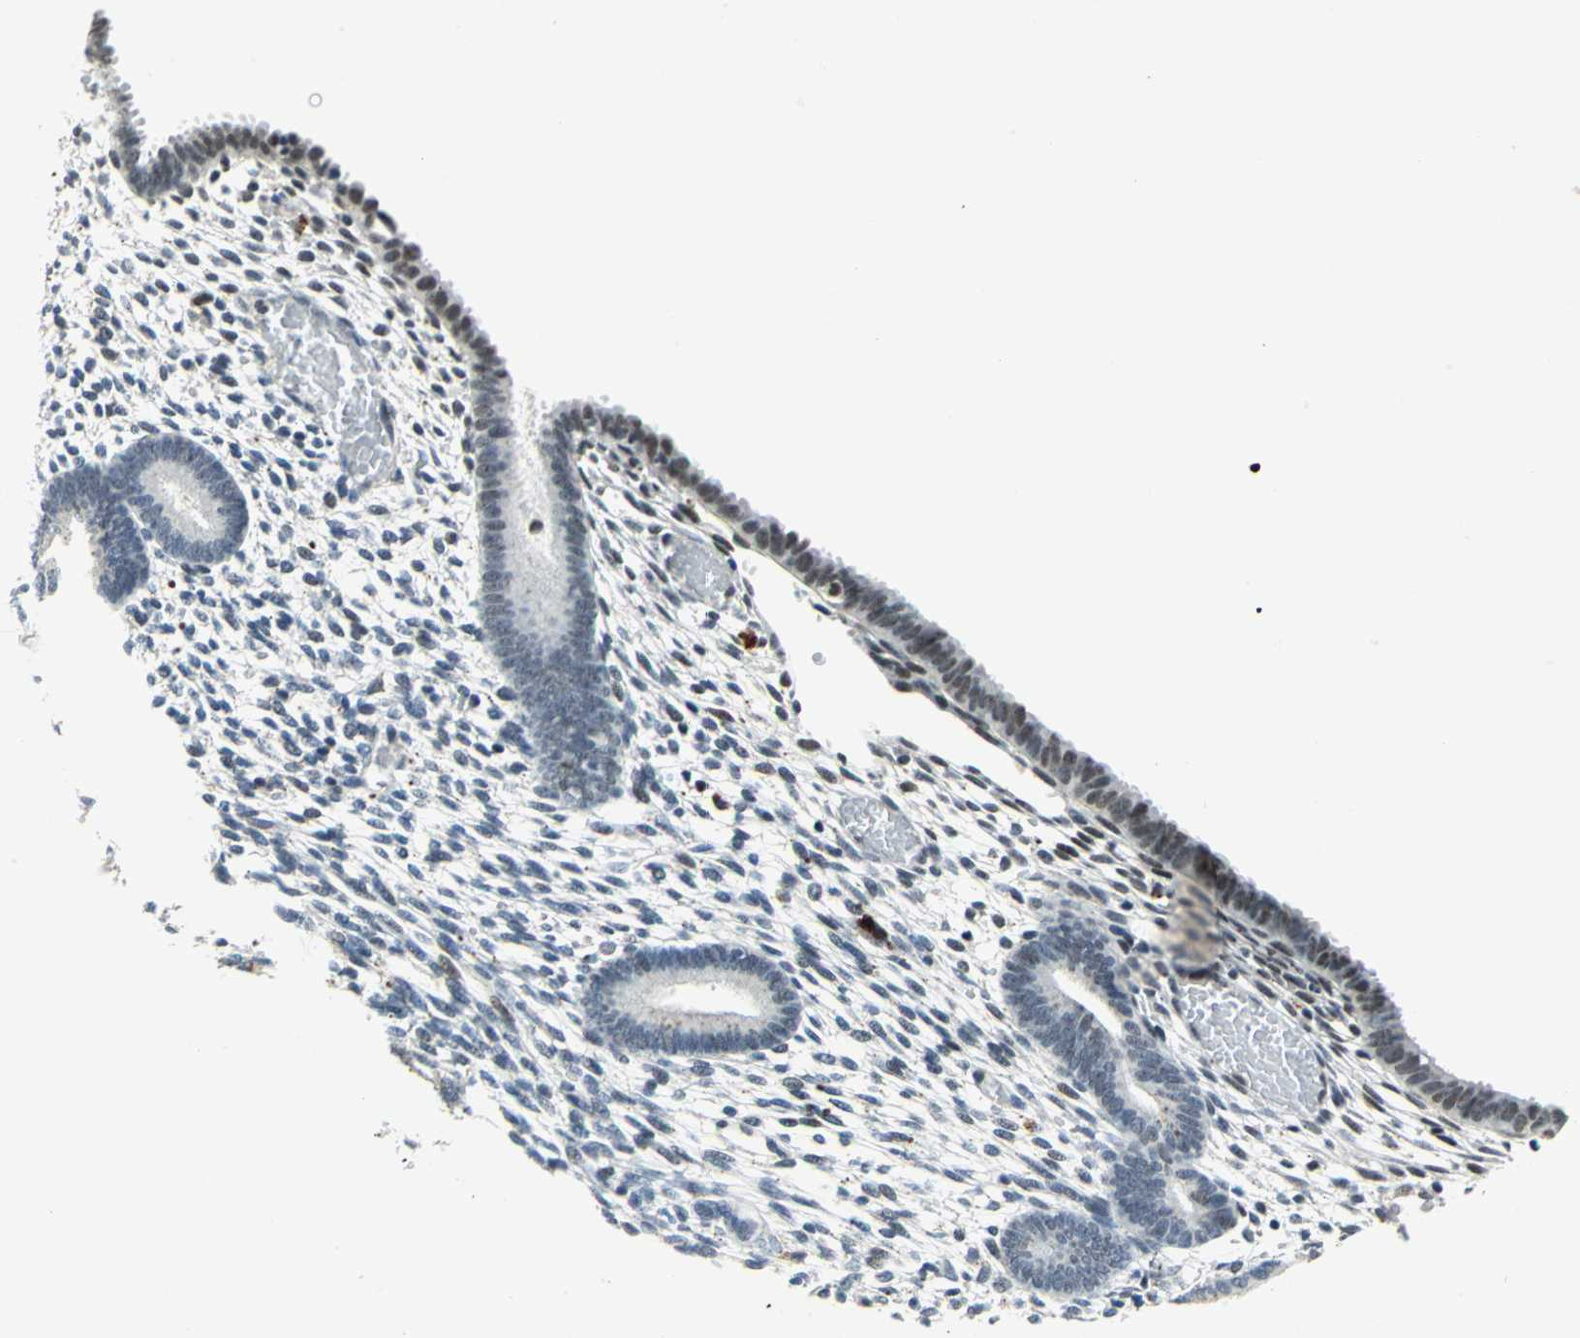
{"staining": {"intensity": "negative", "quantity": "none", "location": "none"}, "tissue": "endometrium", "cell_type": "Cells in endometrial stroma", "image_type": "normal", "snomed": [{"axis": "morphology", "description": "Normal tissue, NOS"}, {"axis": "topography", "description": "Endometrium"}], "caption": "Immunohistochemistry (IHC) micrograph of normal human endometrium stained for a protein (brown), which displays no expression in cells in endometrial stroma.", "gene": "RAD17", "patient": {"sex": "female", "age": 57}}